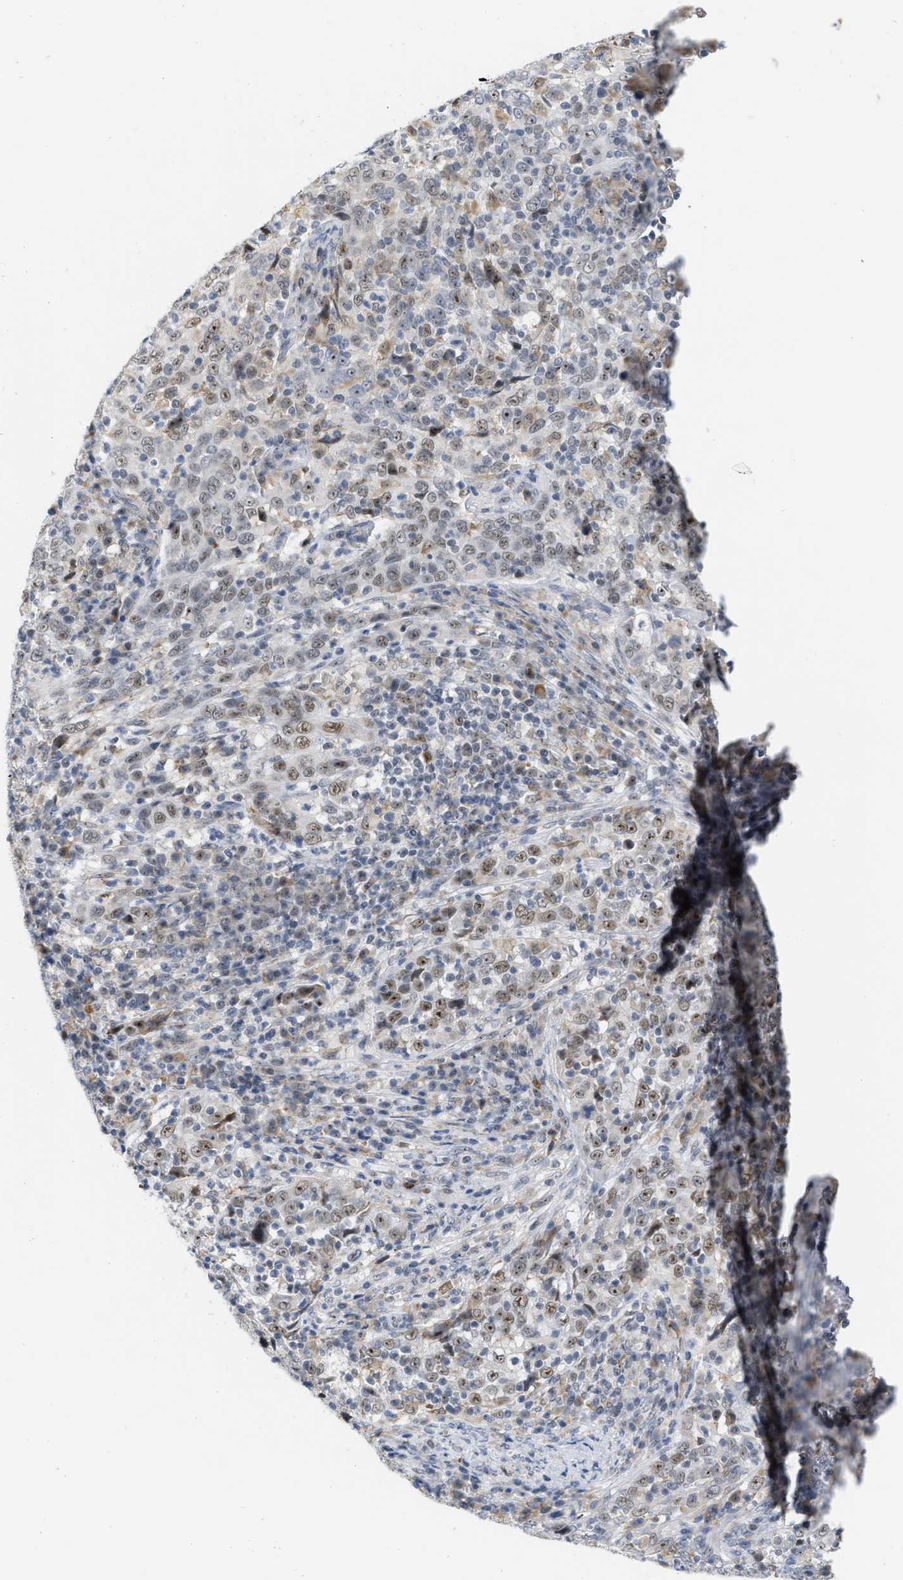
{"staining": {"intensity": "moderate", "quantity": ">75%", "location": "nuclear"}, "tissue": "cervical cancer", "cell_type": "Tumor cells", "image_type": "cancer", "snomed": [{"axis": "morphology", "description": "Squamous cell carcinoma, NOS"}, {"axis": "topography", "description": "Cervix"}], "caption": "The immunohistochemical stain highlights moderate nuclear expression in tumor cells of cervical cancer (squamous cell carcinoma) tissue.", "gene": "ELAC2", "patient": {"sex": "female", "age": 46}}